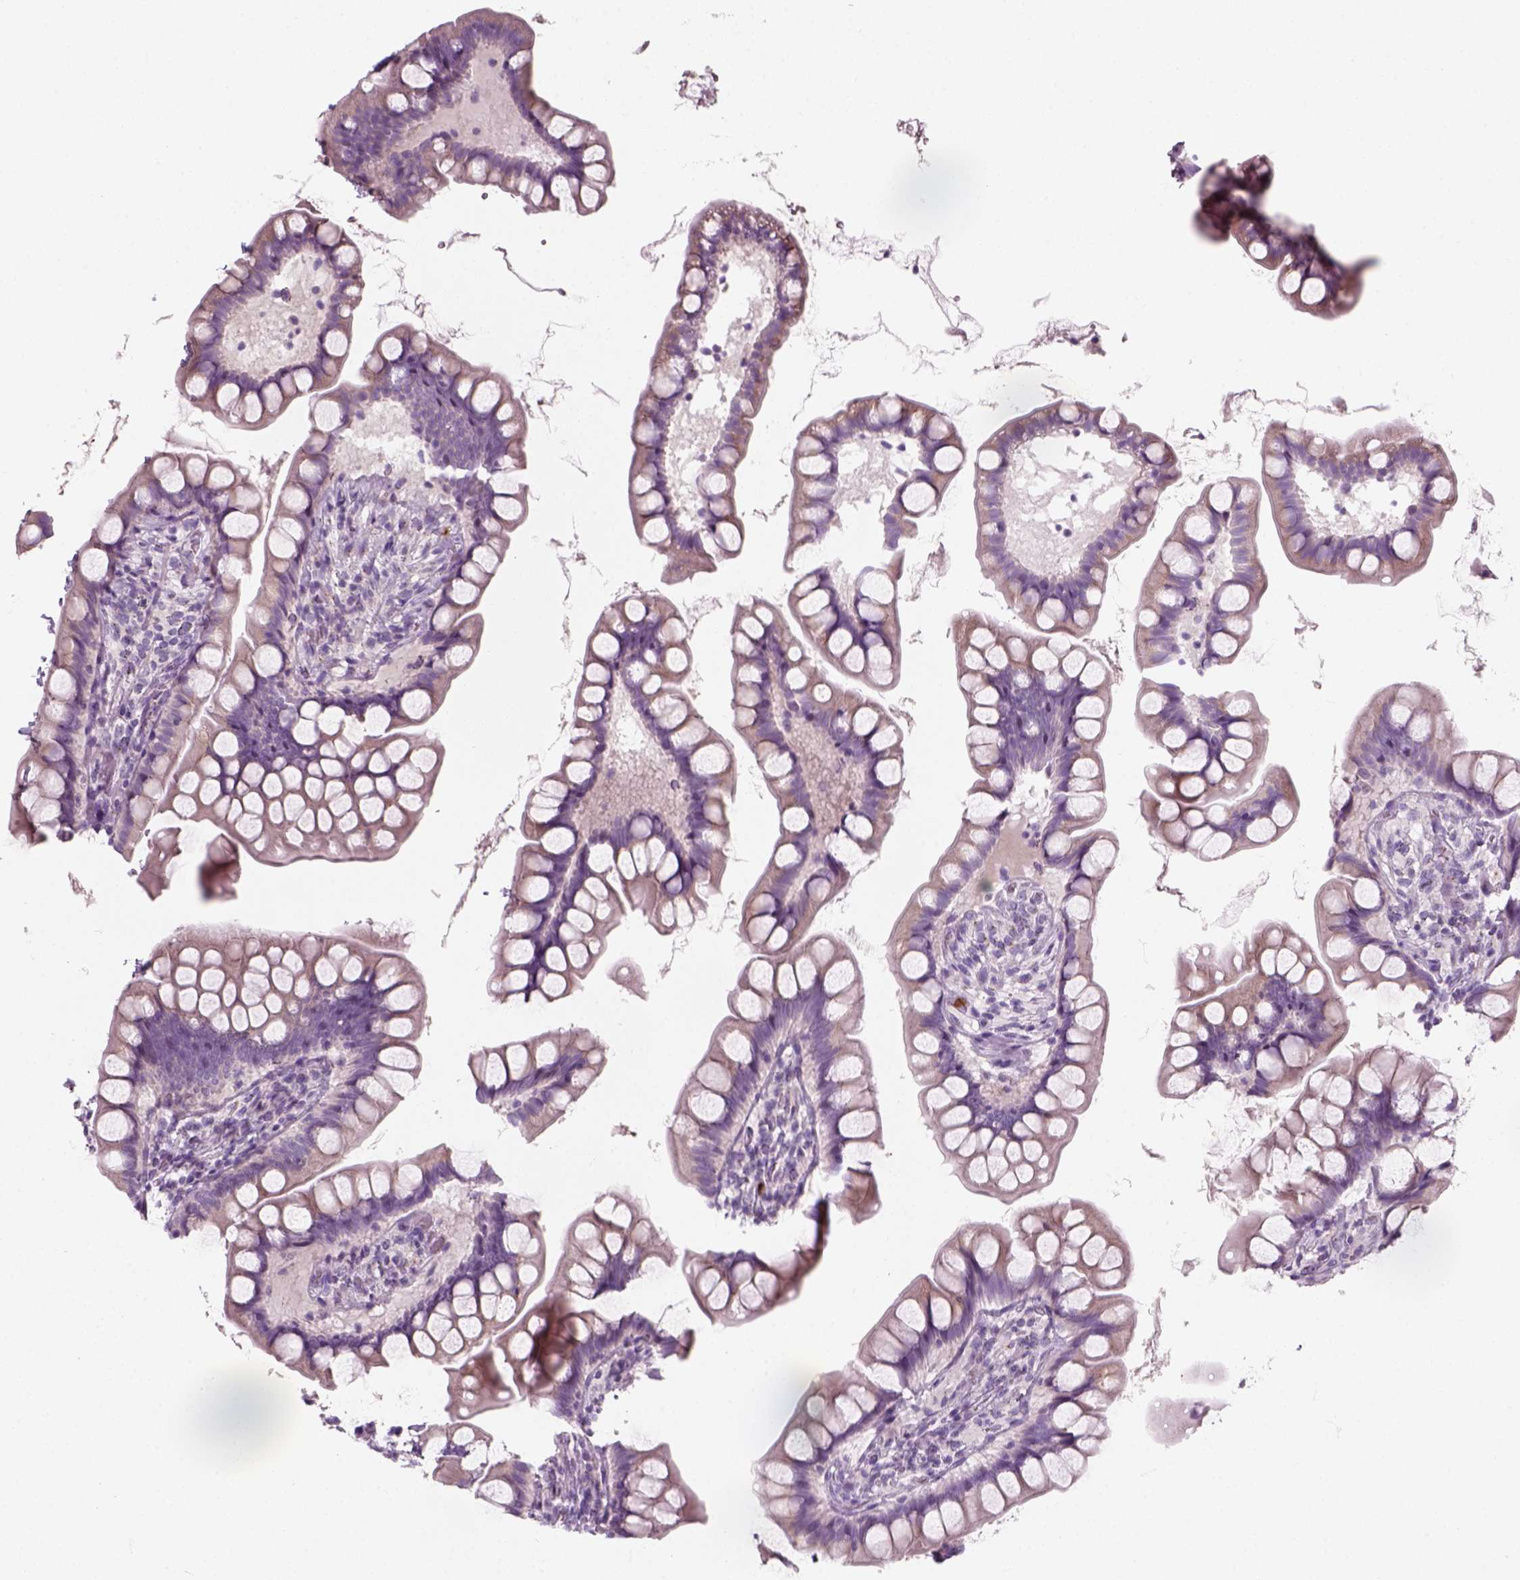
{"staining": {"intensity": "negative", "quantity": "none", "location": "none"}, "tissue": "small intestine", "cell_type": "Glandular cells", "image_type": "normal", "snomed": [{"axis": "morphology", "description": "Normal tissue, NOS"}, {"axis": "topography", "description": "Small intestine"}], "caption": "Histopathology image shows no protein positivity in glandular cells of normal small intestine. The staining is performed using DAB brown chromogen with nuclei counter-stained in using hematoxylin.", "gene": "IL4", "patient": {"sex": "male", "age": 70}}